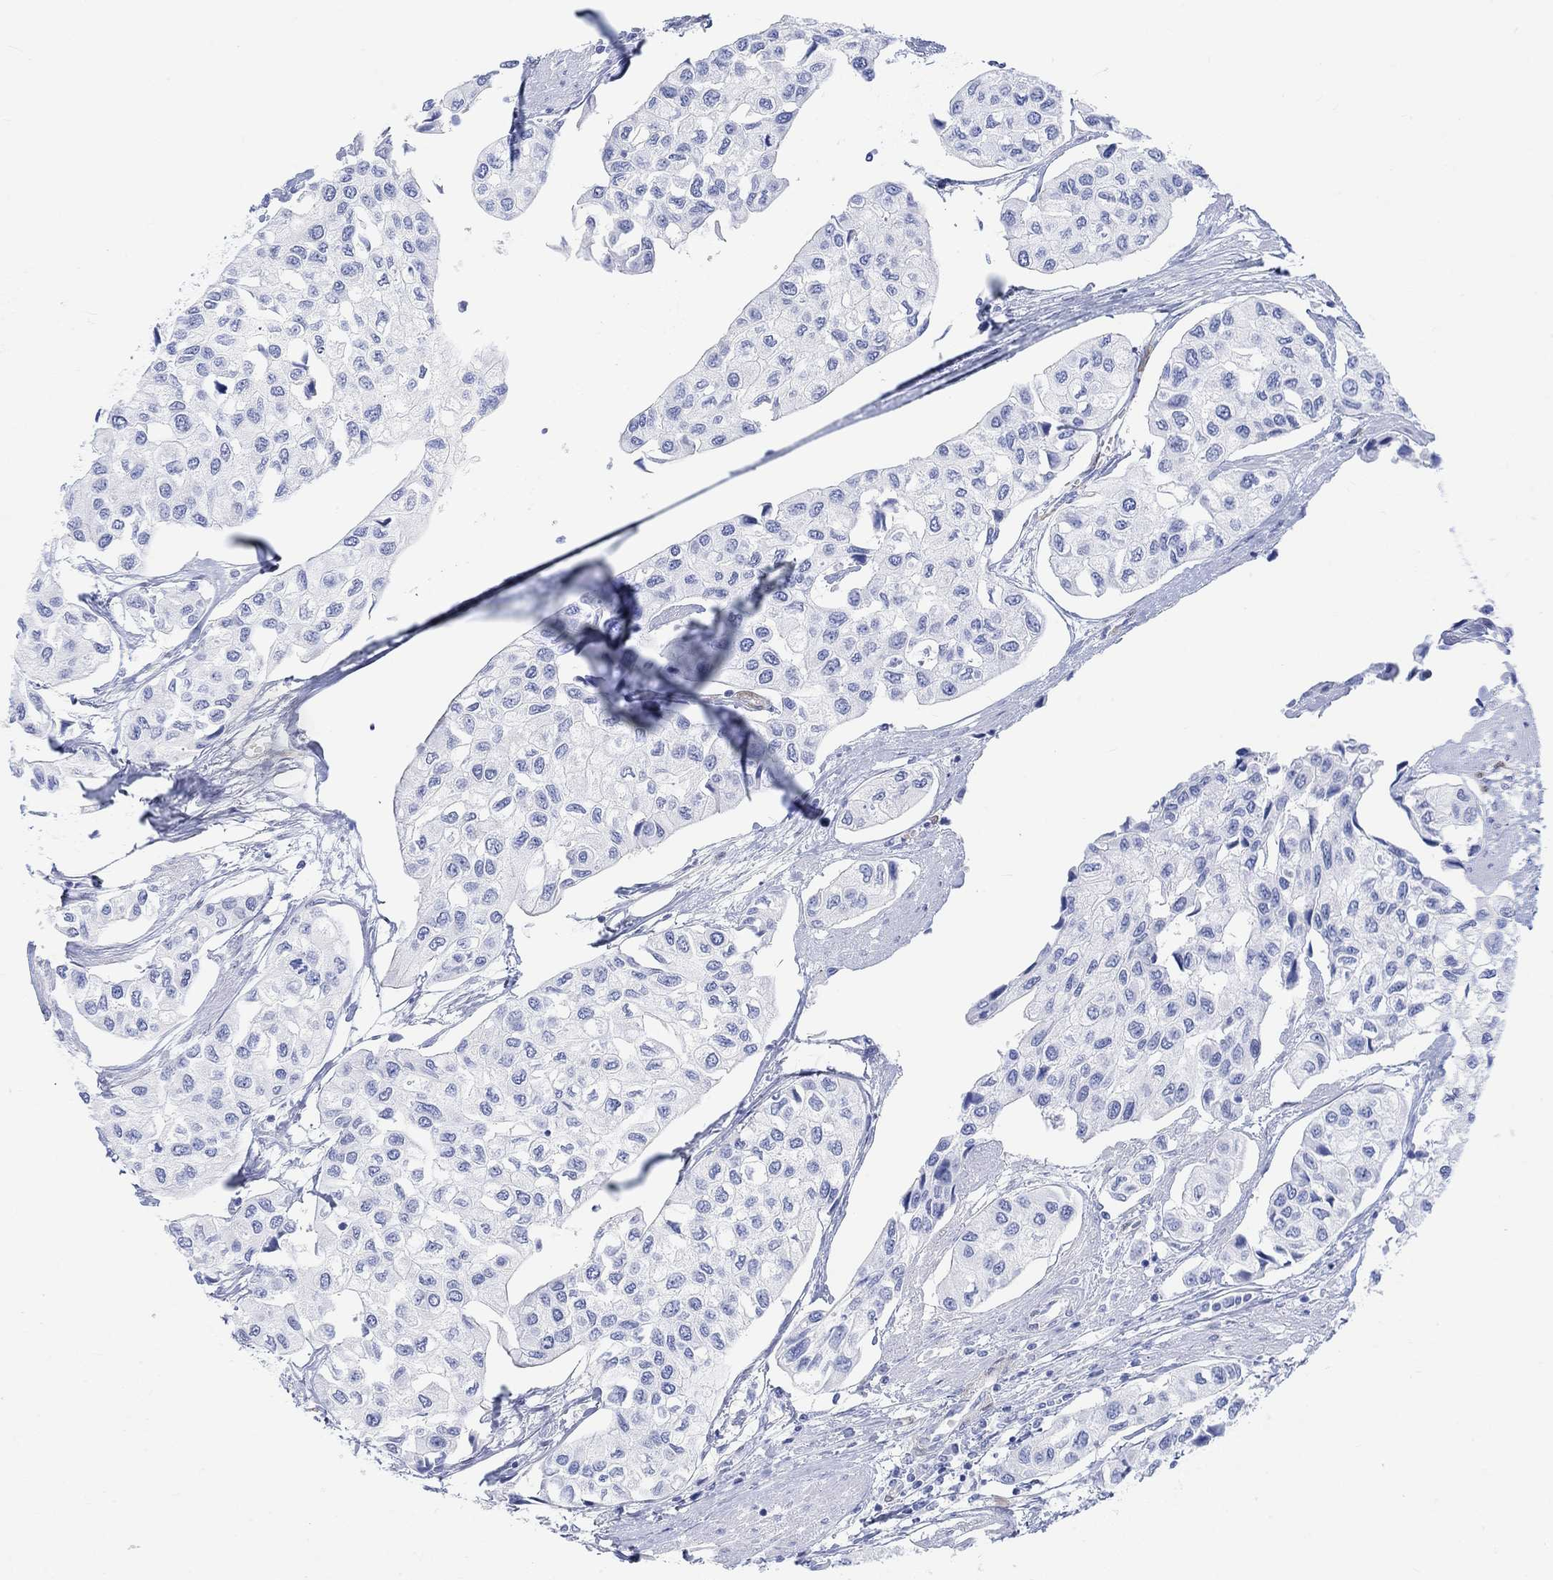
{"staining": {"intensity": "negative", "quantity": "none", "location": "none"}, "tissue": "urothelial cancer", "cell_type": "Tumor cells", "image_type": "cancer", "snomed": [{"axis": "morphology", "description": "Urothelial carcinoma, High grade"}, {"axis": "topography", "description": "Urinary bladder"}], "caption": "The IHC histopathology image has no significant positivity in tumor cells of high-grade urothelial carcinoma tissue.", "gene": "TPPP3", "patient": {"sex": "male", "age": 73}}